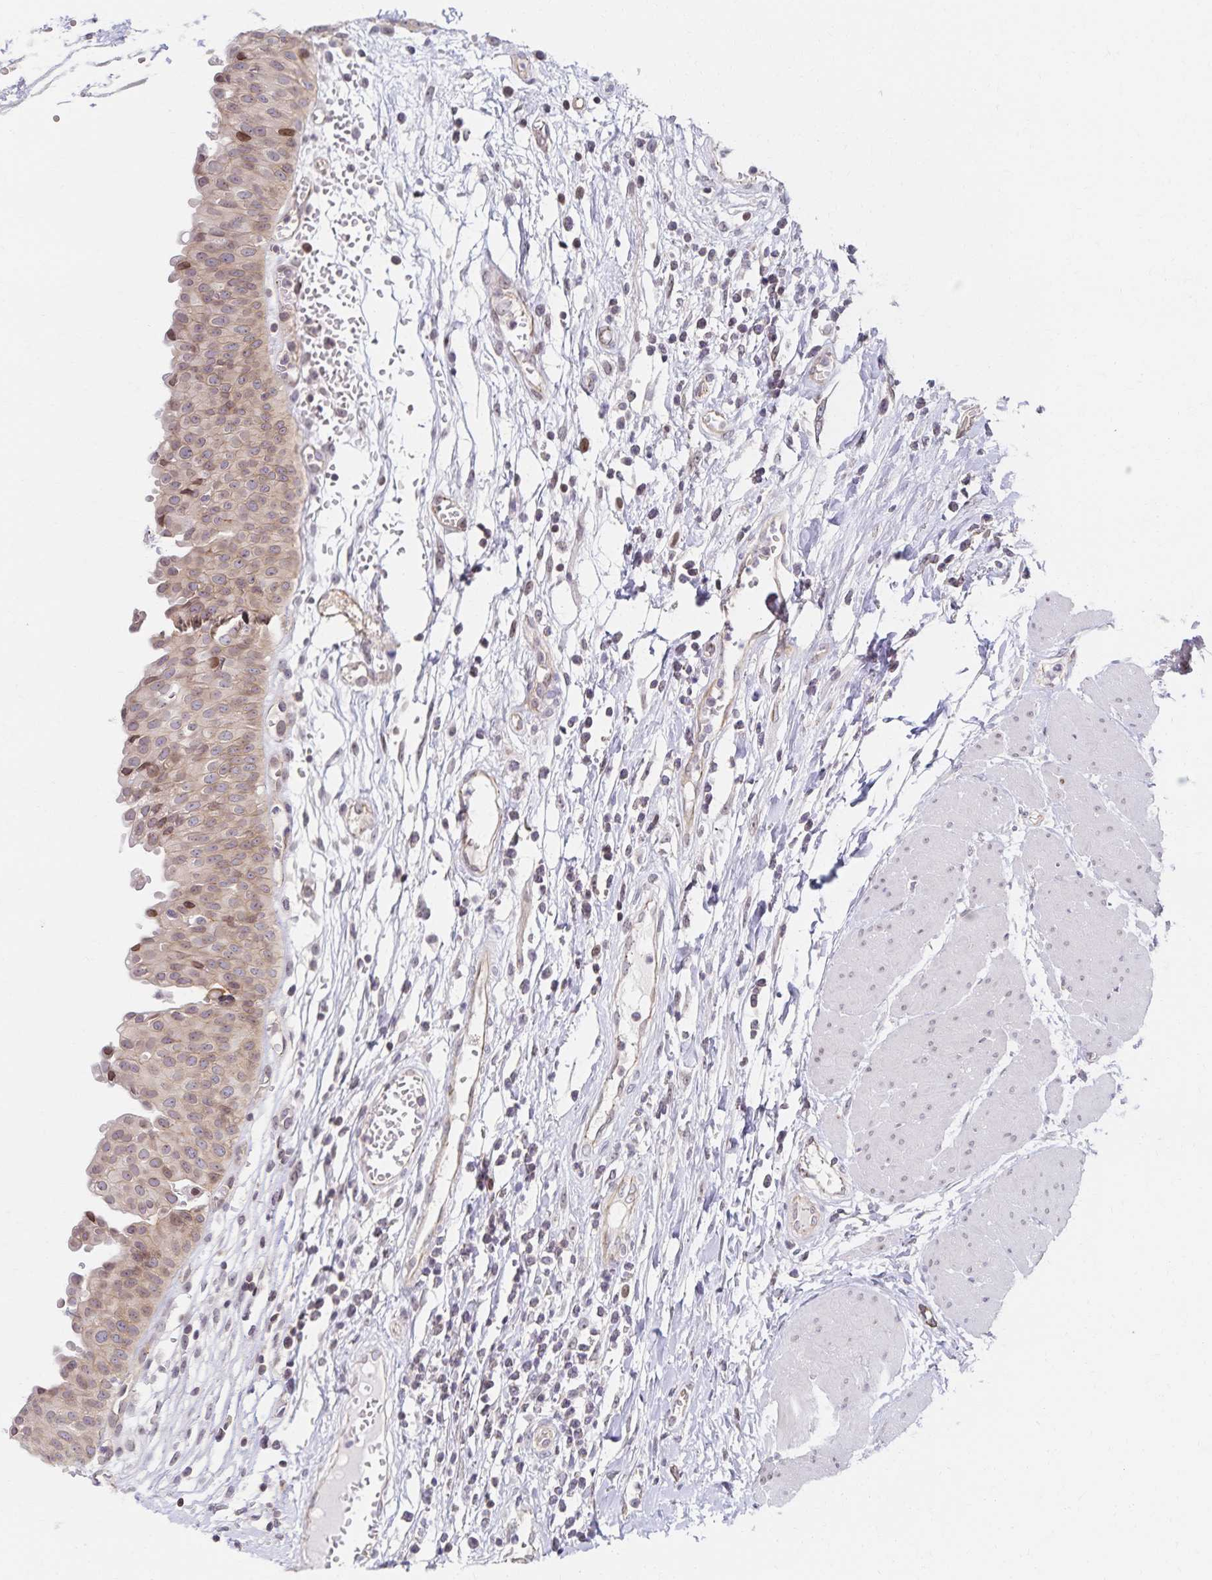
{"staining": {"intensity": "moderate", "quantity": ">75%", "location": "cytoplasmic/membranous,nuclear"}, "tissue": "urinary bladder", "cell_type": "Urothelial cells", "image_type": "normal", "snomed": [{"axis": "morphology", "description": "Normal tissue, NOS"}, {"axis": "topography", "description": "Urinary bladder"}], "caption": "About >75% of urothelial cells in unremarkable human urinary bladder exhibit moderate cytoplasmic/membranous,nuclear protein positivity as visualized by brown immunohistochemical staining.", "gene": "RAB9B", "patient": {"sex": "male", "age": 64}}